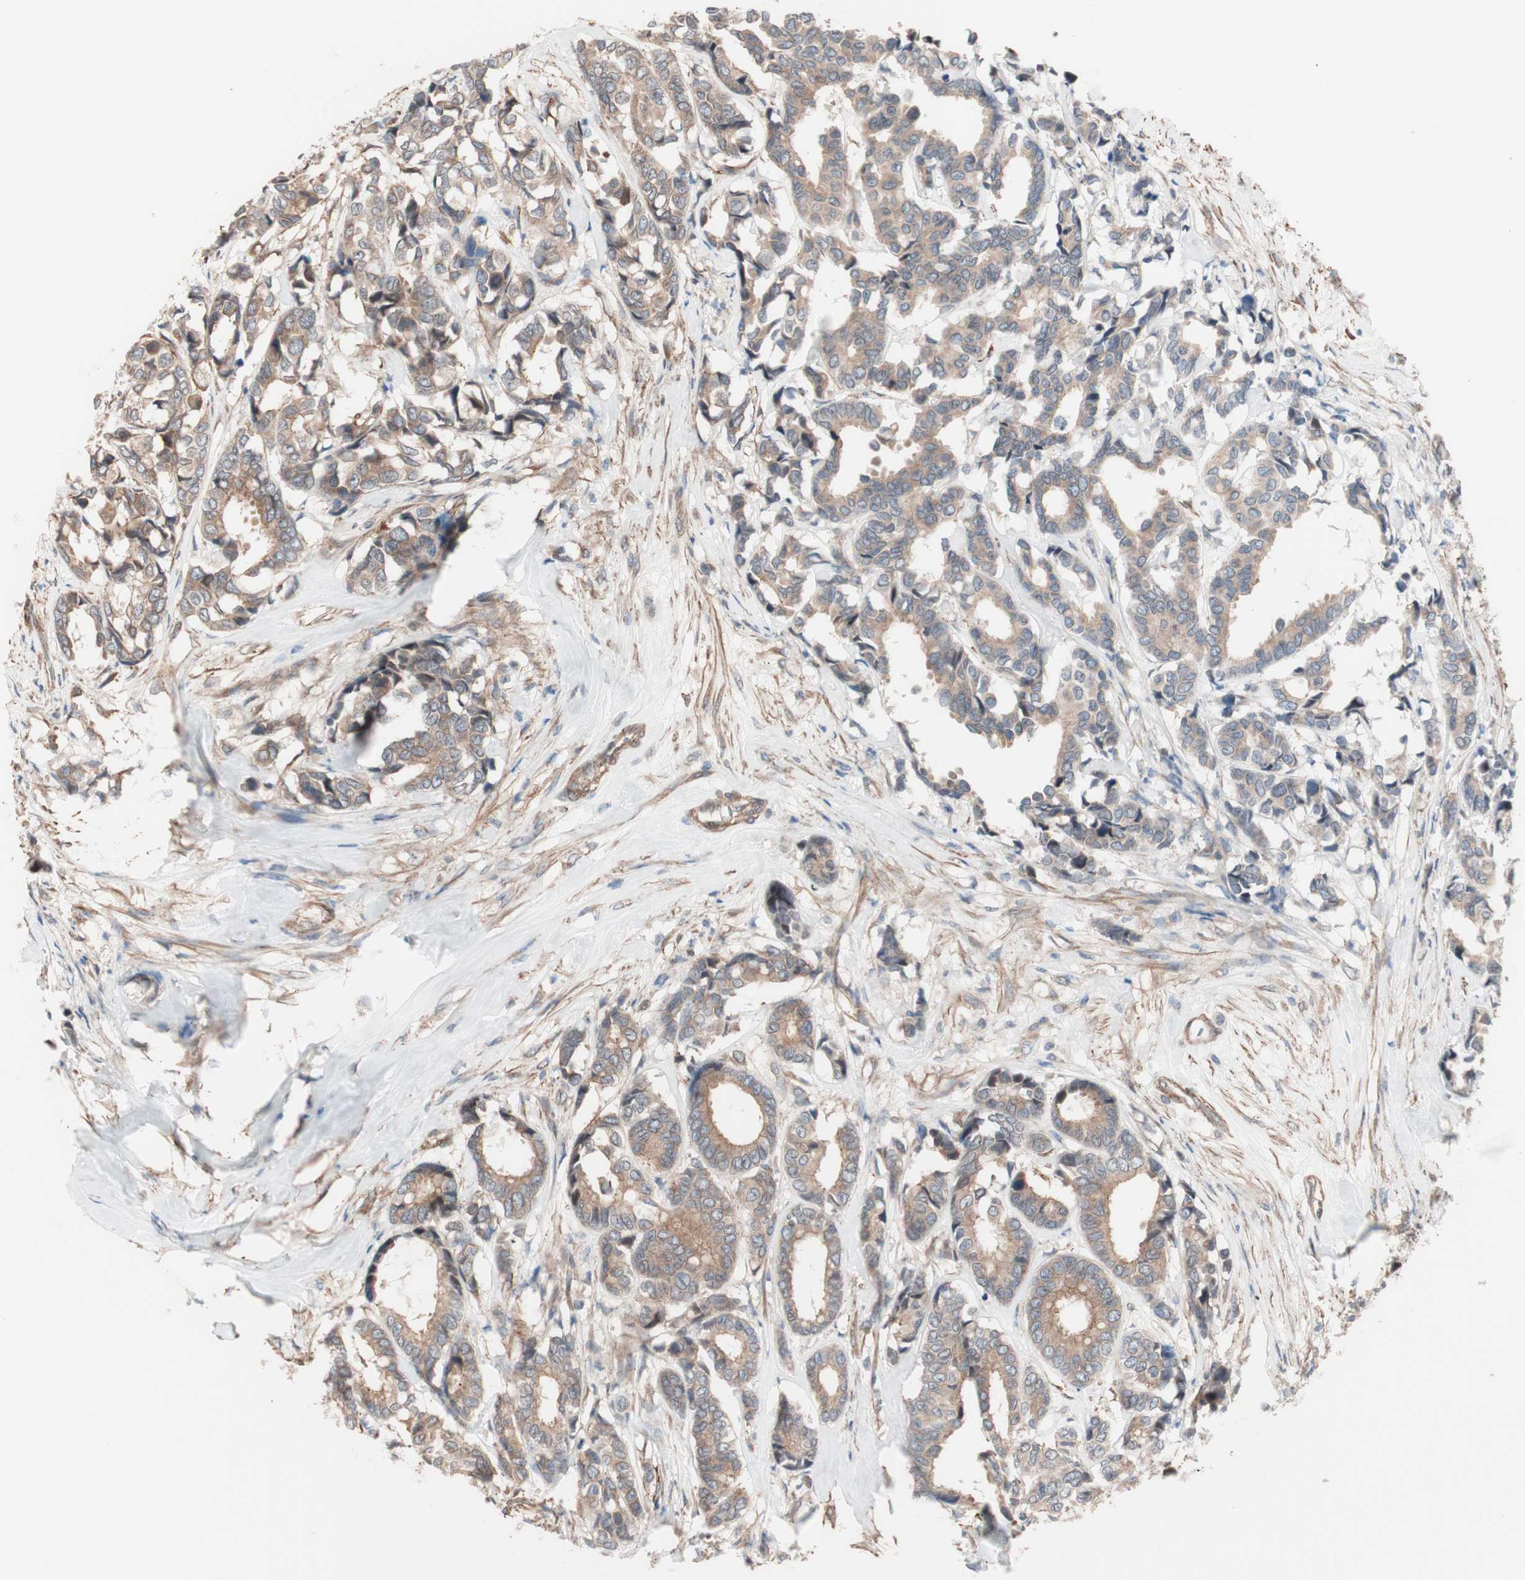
{"staining": {"intensity": "moderate", "quantity": ">75%", "location": "cytoplasmic/membranous"}, "tissue": "breast cancer", "cell_type": "Tumor cells", "image_type": "cancer", "snomed": [{"axis": "morphology", "description": "Duct carcinoma"}, {"axis": "topography", "description": "Breast"}], "caption": "IHC photomicrograph of neoplastic tissue: invasive ductal carcinoma (breast) stained using immunohistochemistry demonstrates medium levels of moderate protein expression localized specifically in the cytoplasmic/membranous of tumor cells, appearing as a cytoplasmic/membranous brown color.", "gene": "ALG5", "patient": {"sex": "female", "age": 87}}